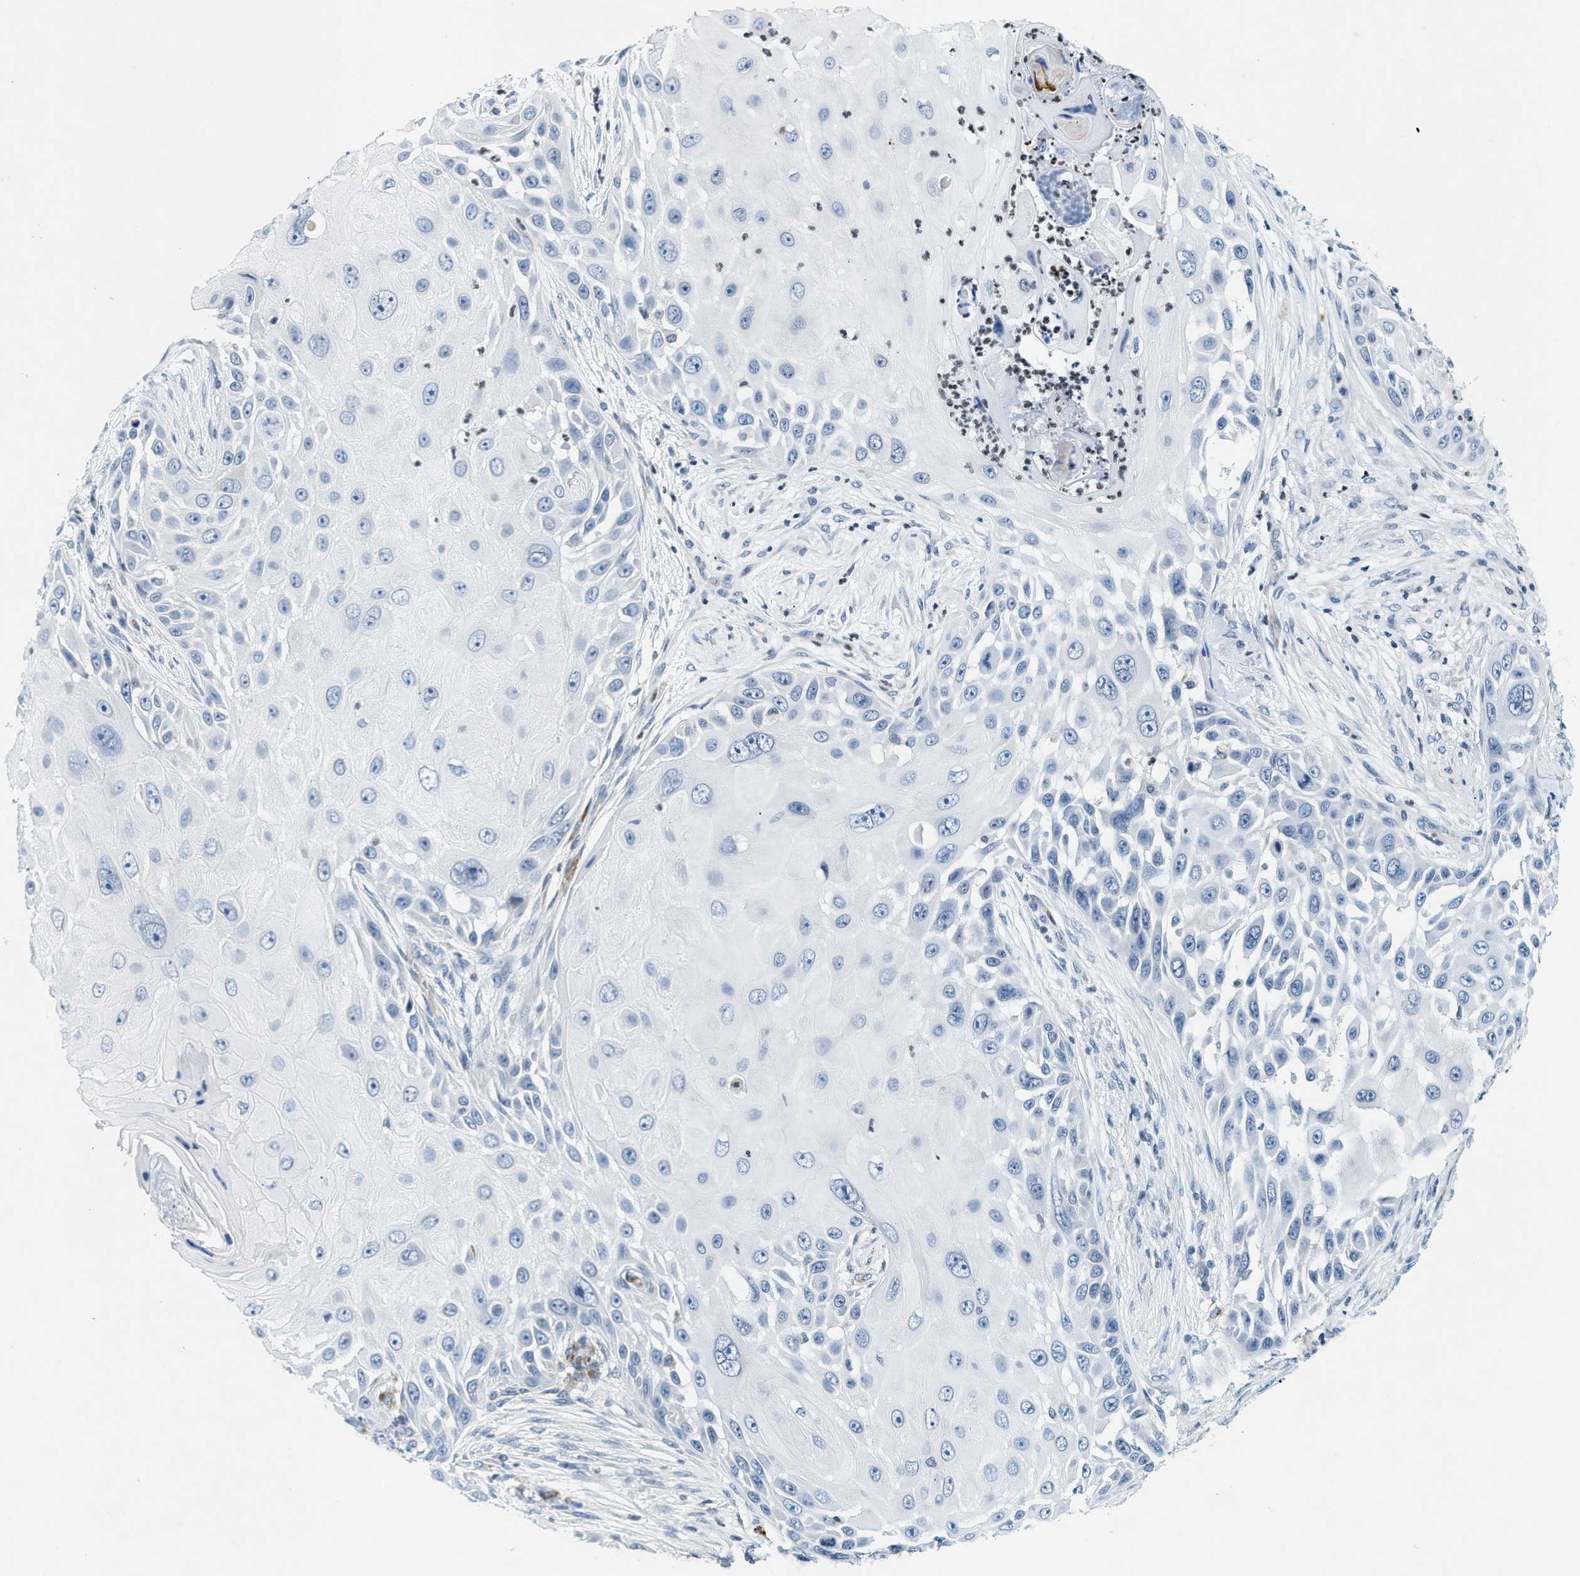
{"staining": {"intensity": "negative", "quantity": "none", "location": "none"}, "tissue": "skin cancer", "cell_type": "Tumor cells", "image_type": "cancer", "snomed": [{"axis": "morphology", "description": "Squamous cell carcinoma, NOS"}, {"axis": "topography", "description": "Skin"}], "caption": "Immunohistochemistry histopathology image of human squamous cell carcinoma (skin) stained for a protein (brown), which shows no staining in tumor cells.", "gene": "UVRAG", "patient": {"sex": "female", "age": 44}}